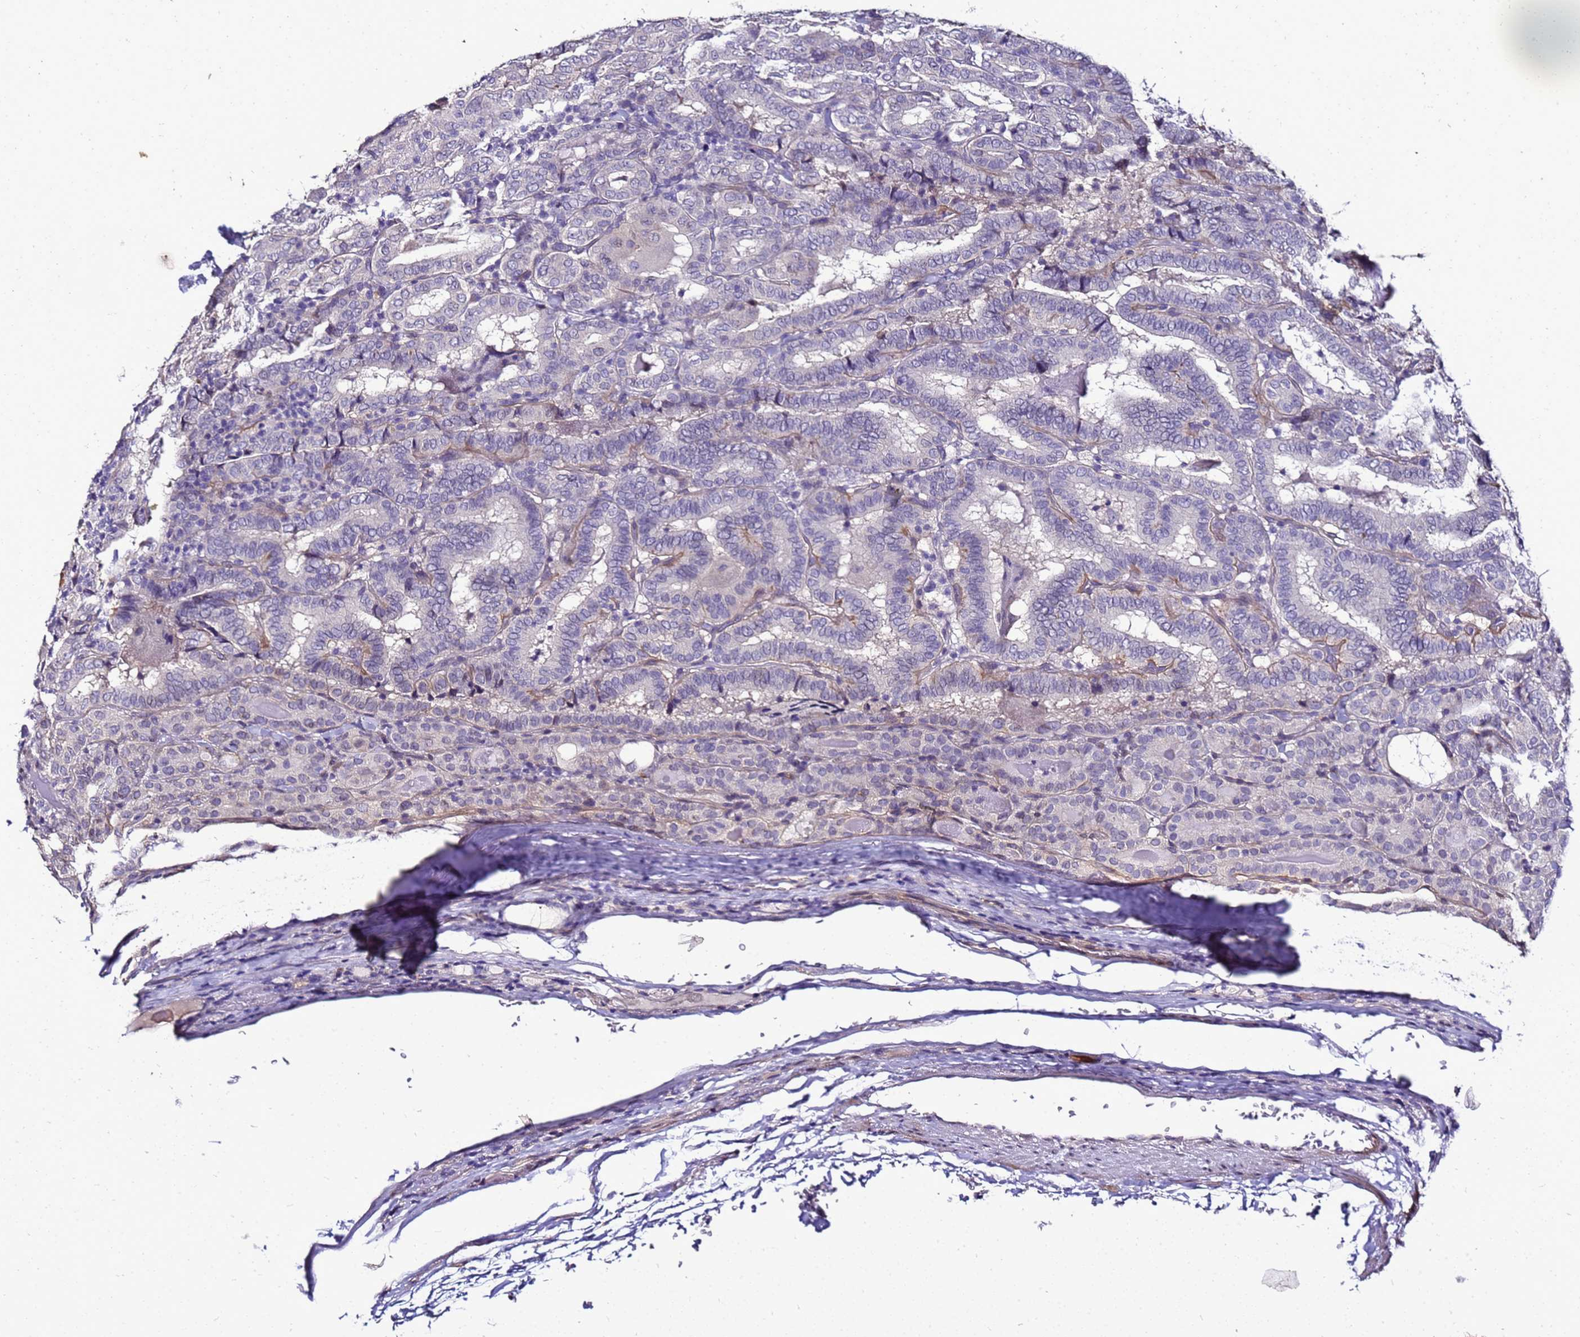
{"staining": {"intensity": "negative", "quantity": "none", "location": "none"}, "tissue": "thyroid cancer", "cell_type": "Tumor cells", "image_type": "cancer", "snomed": [{"axis": "morphology", "description": "Papillary adenocarcinoma, NOS"}, {"axis": "topography", "description": "Thyroid gland"}], "caption": "The photomicrograph displays no staining of tumor cells in thyroid cancer (papillary adenocarcinoma).", "gene": "FAM166B", "patient": {"sex": "female", "age": 72}}